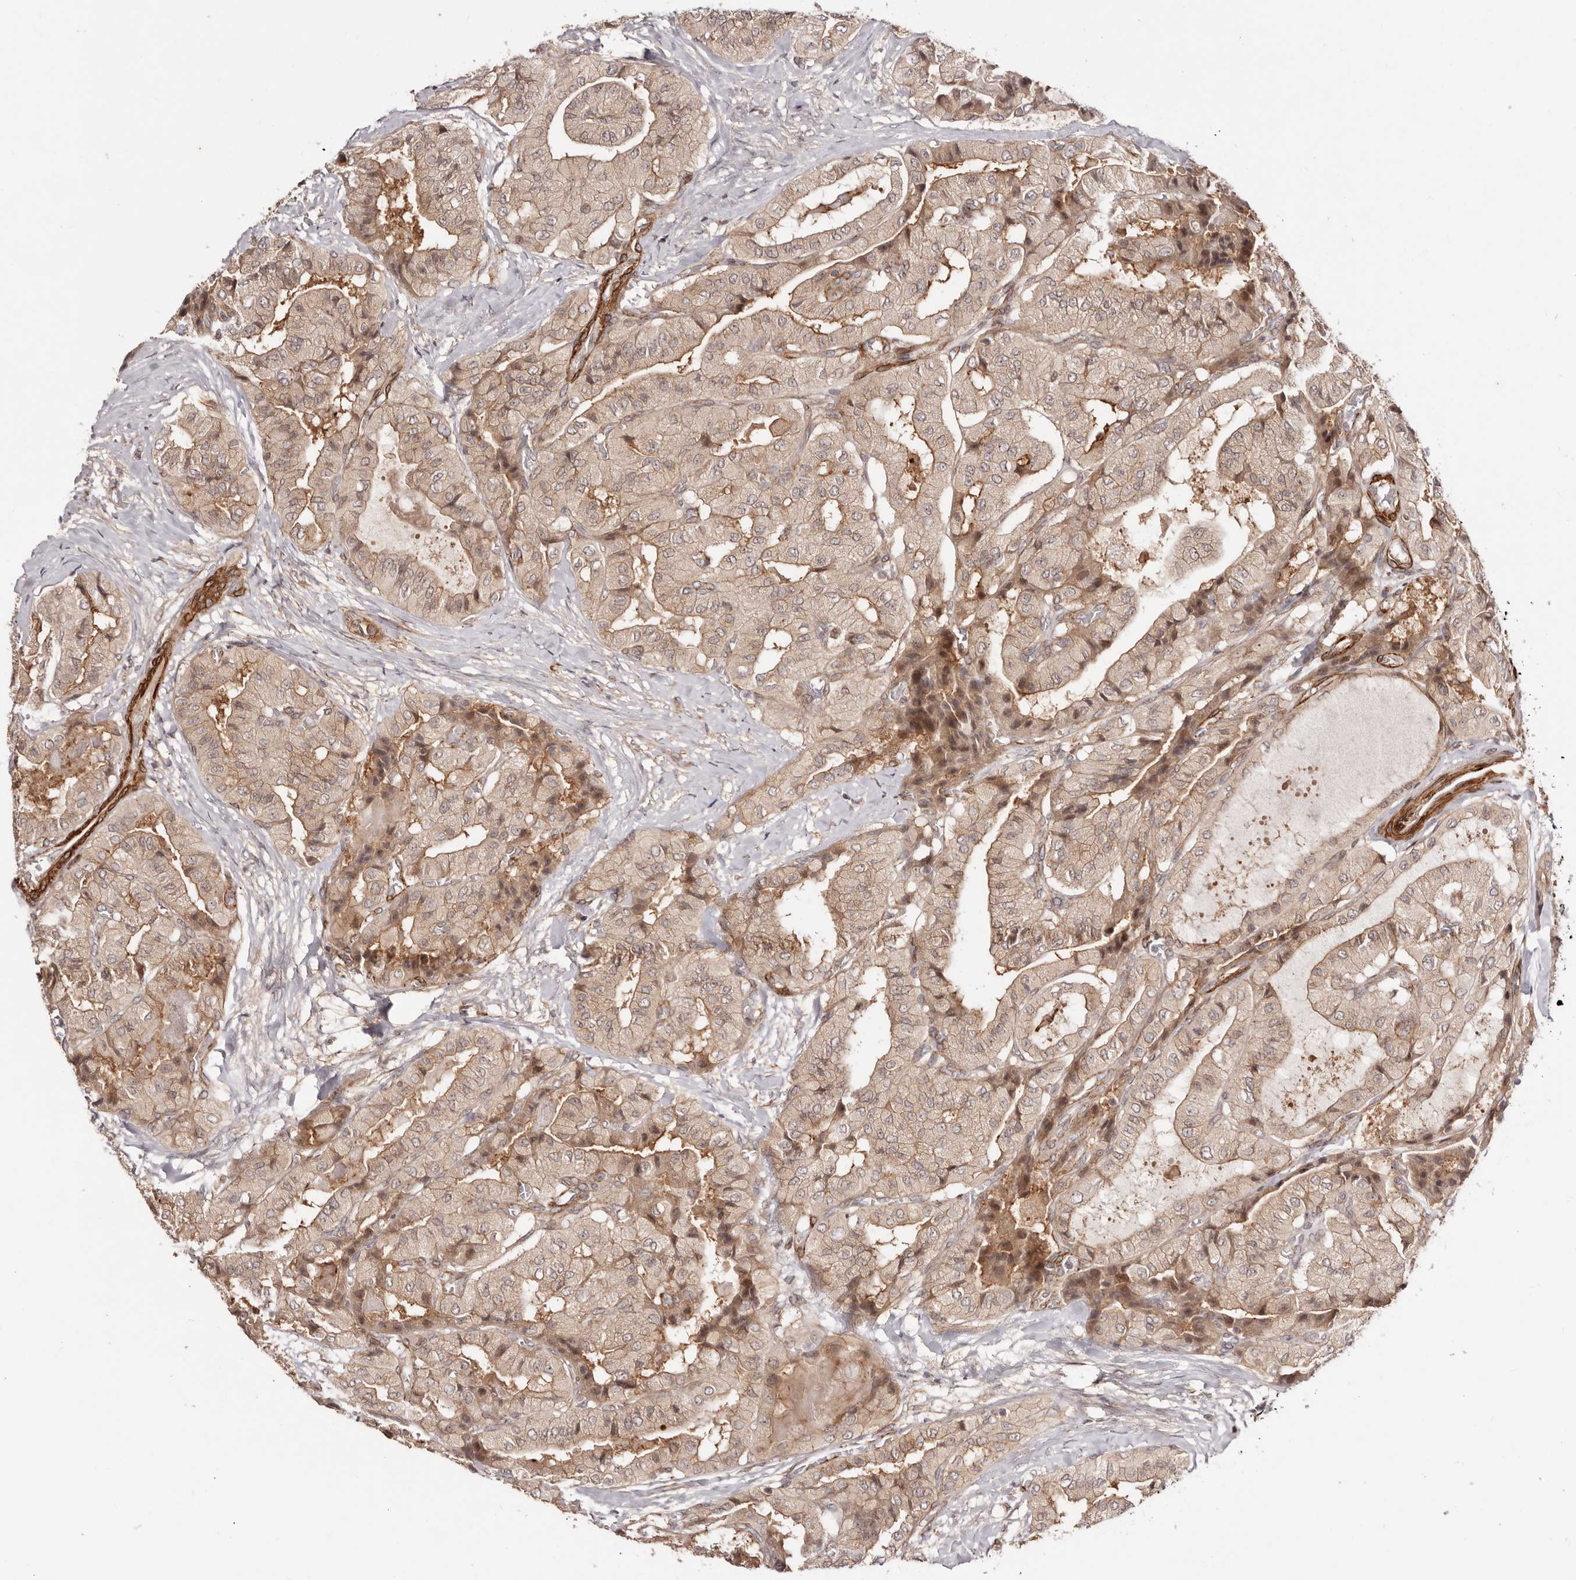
{"staining": {"intensity": "moderate", "quantity": ">75%", "location": "cytoplasmic/membranous"}, "tissue": "thyroid cancer", "cell_type": "Tumor cells", "image_type": "cancer", "snomed": [{"axis": "morphology", "description": "Papillary adenocarcinoma, NOS"}, {"axis": "topography", "description": "Thyroid gland"}], "caption": "Tumor cells reveal medium levels of moderate cytoplasmic/membranous expression in approximately >75% of cells in human thyroid papillary adenocarcinoma.", "gene": "MICAL2", "patient": {"sex": "female", "age": 59}}